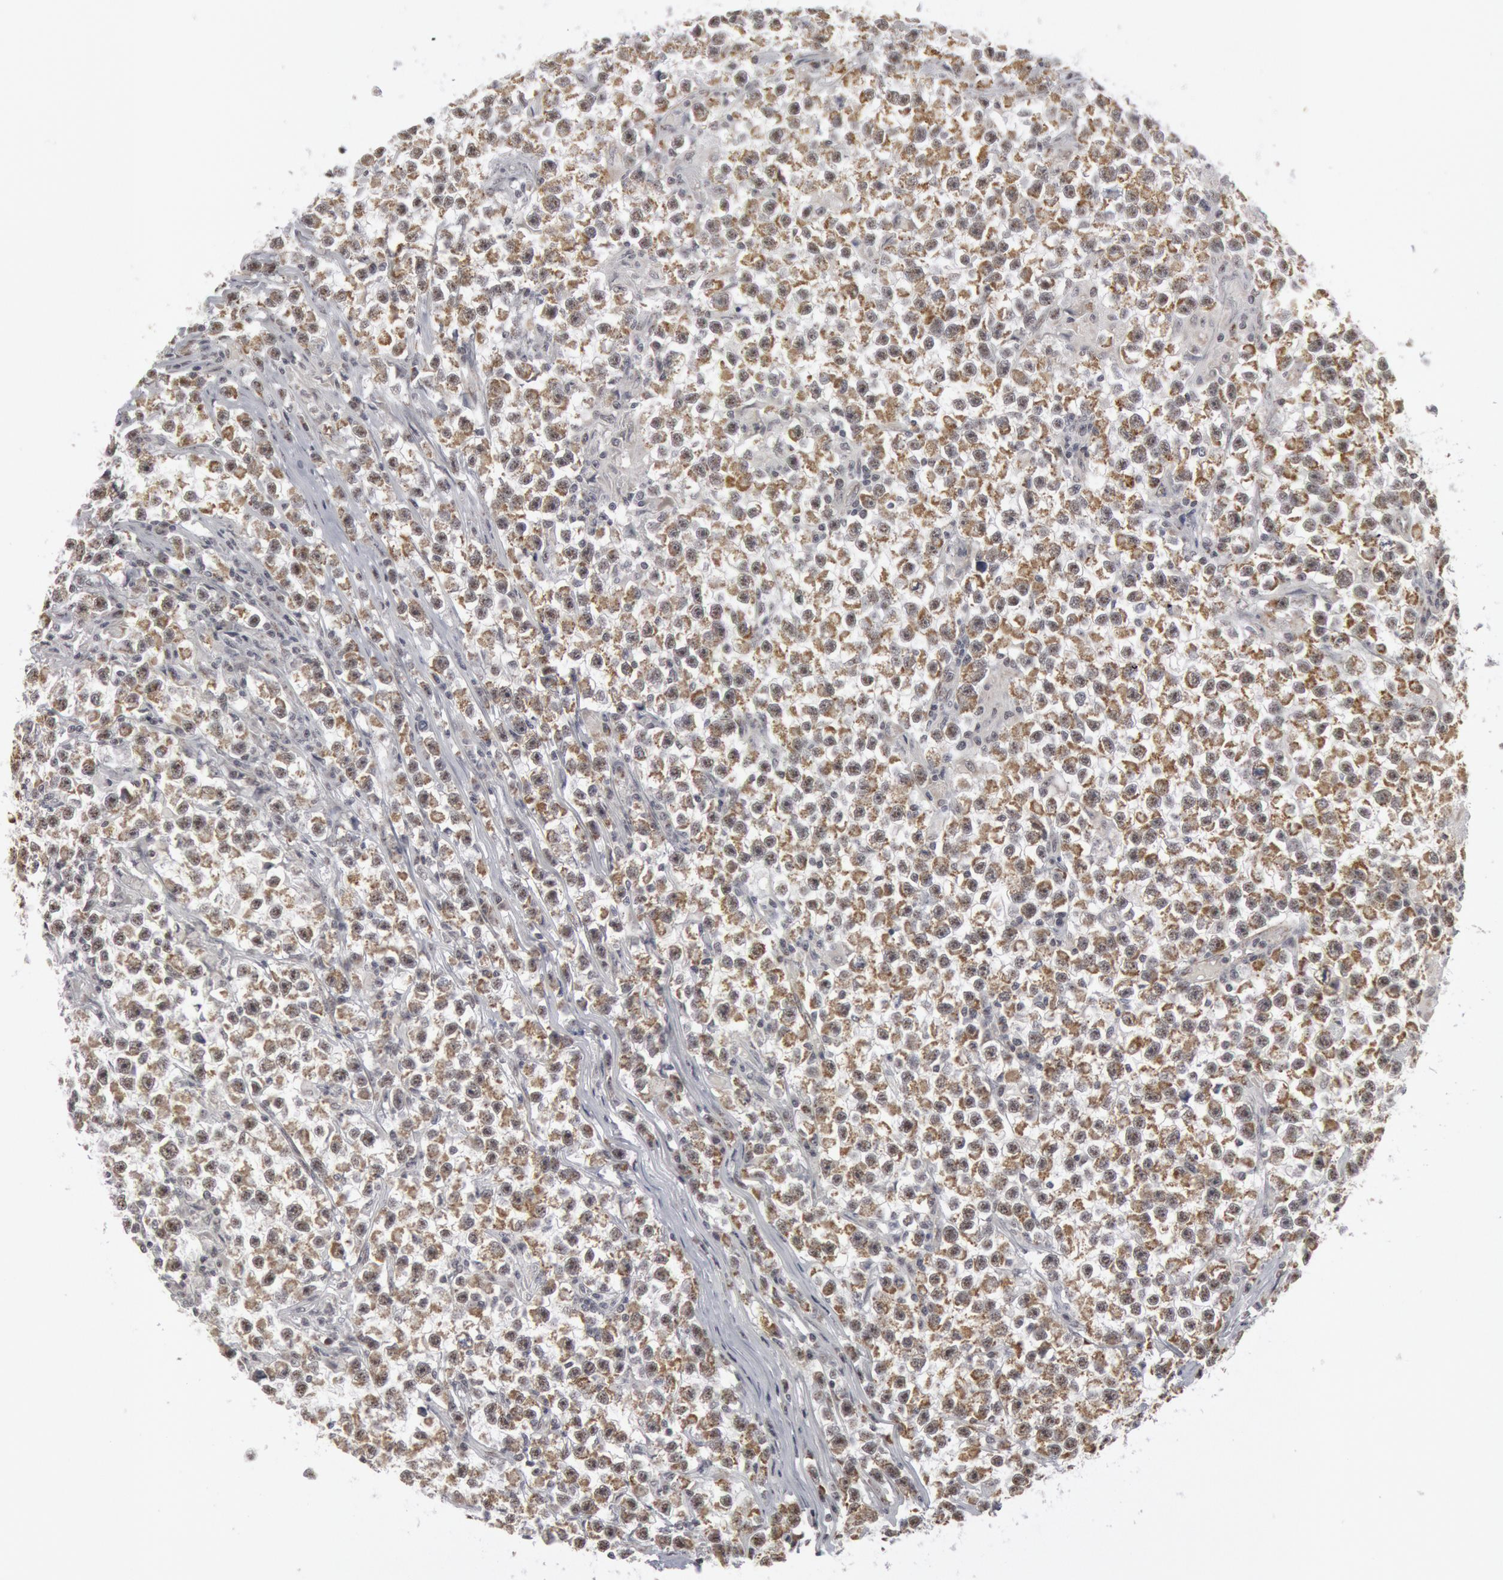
{"staining": {"intensity": "moderate", "quantity": "25%-75%", "location": "cytoplasmic/membranous"}, "tissue": "testis cancer", "cell_type": "Tumor cells", "image_type": "cancer", "snomed": [{"axis": "morphology", "description": "Seminoma, NOS"}, {"axis": "topography", "description": "Testis"}], "caption": "Brown immunohistochemical staining in human testis seminoma displays moderate cytoplasmic/membranous positivity in about 25%-75% of tumor cells. The staining was performed using DAB (3,3'-diaminobenzidine), with brown indicating positive protein expression. Nuclei are stained blue with hematoxylin.", "gene": "CASP9", "patient": {"sex": "male", "age": 33}}